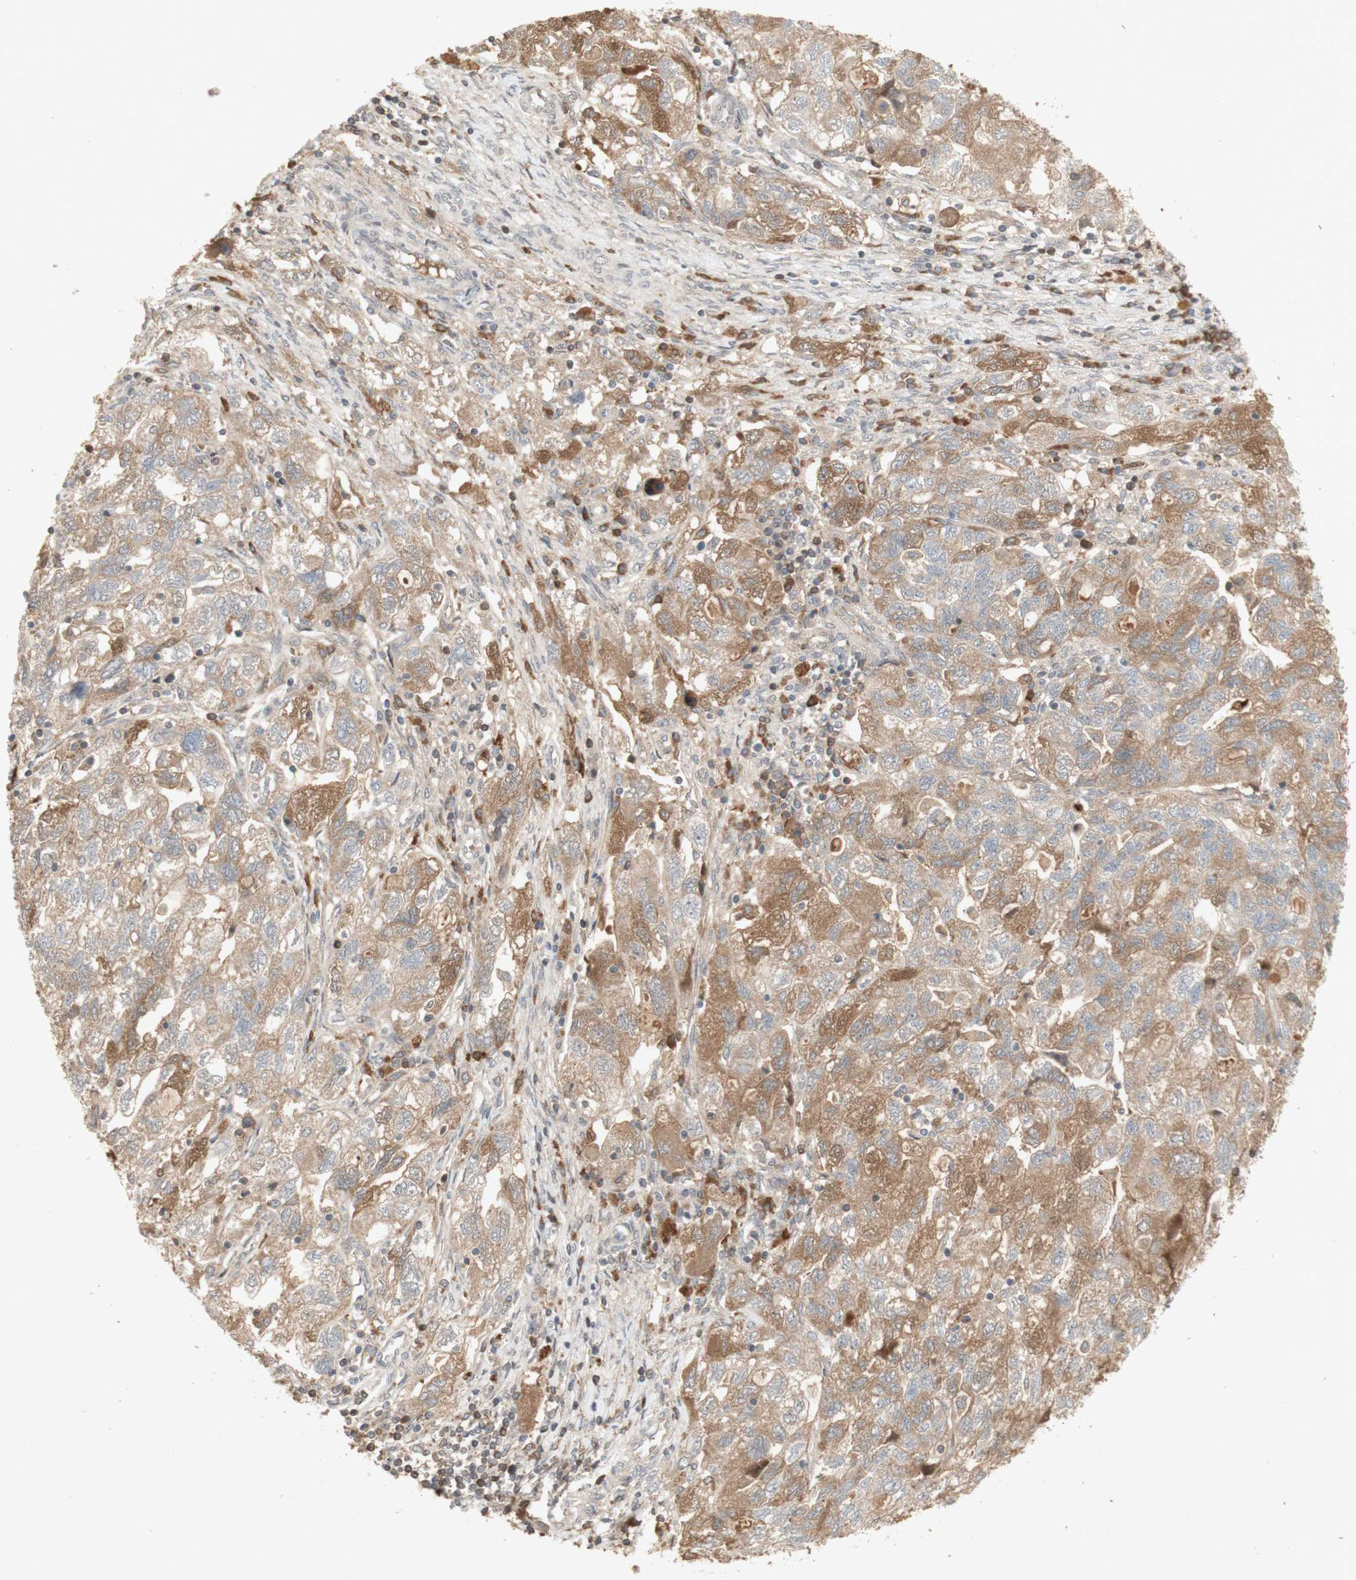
{"staining": {"intensity": "weak", "quantity": "25%-75%", "location": "cytoplasmic/membranous"}, "tissue": "ovarian cancer", "cell_type": "Tumor cells", "image_type": "cancer", "snomed": [{"axis": "morphology", "description": "Carcinoma, NOS"}, {"axis": "morphology", "description": "Cystadenocarcinoma, serous, NOS"}, {"axis": "topography", "description": "Ovary"}], "caption": "Protein staining displays weak cytoplasmic/membranous expression in approximately 25%-75% of tumor cells in ovarian cancer.", "gene": "NRG4", "patient": {"sex": "female", "age": 69}}